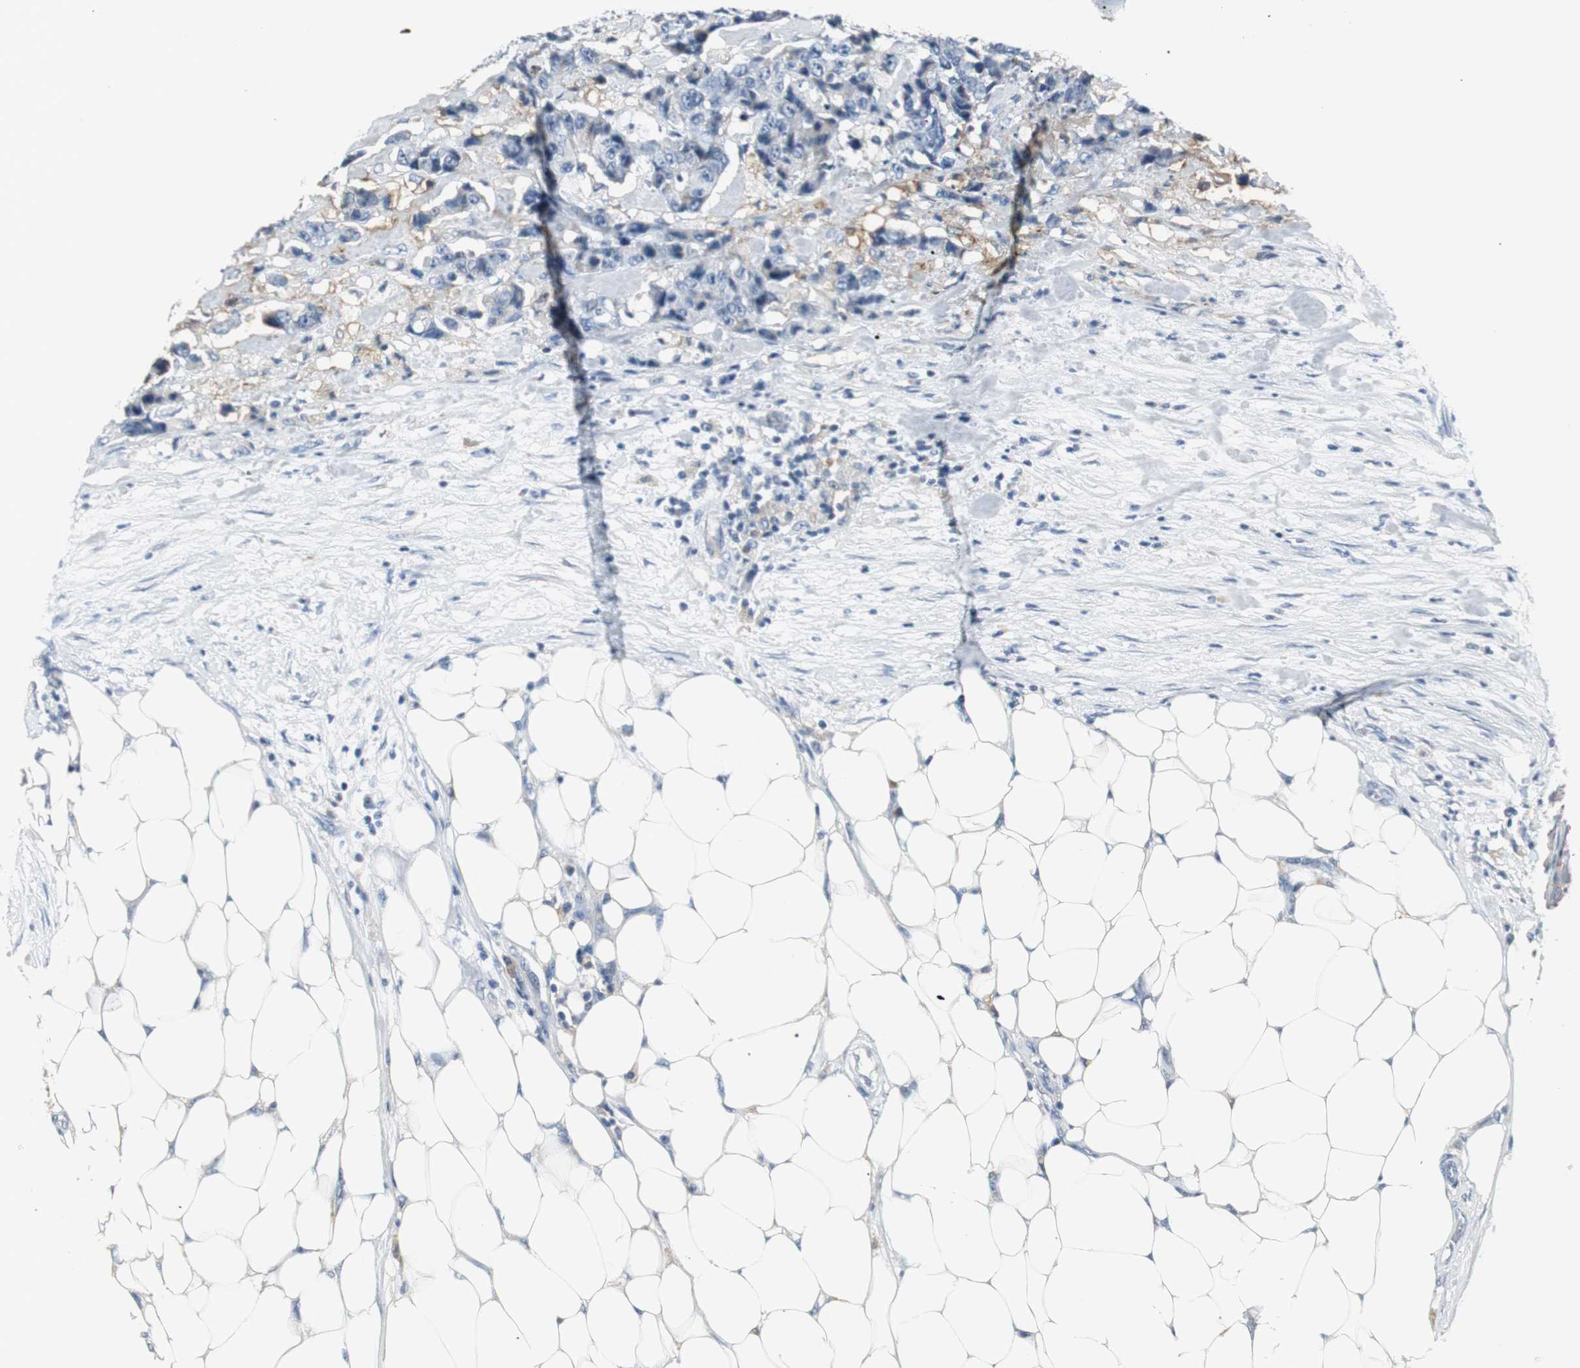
{"staining": {"intensity": "negative", "quantity": "none", "location": "none"}, "tissue": "colorectal cancer", "cell_type": "Tumor cells", "image_type": "cancer", "snomed": [{"axis": "morphology", "description": "Adenocarcinoma, NOS"}, {"axis": "topography", "description": "Colon"}], "caption": "This is an immunohistochemistry histopathology image of human adenocarcinoma (colorectal). There is no positivity in tumor cells.", "gene": "SLC2A5", "patient": {"sex": "female", "age": 86}}